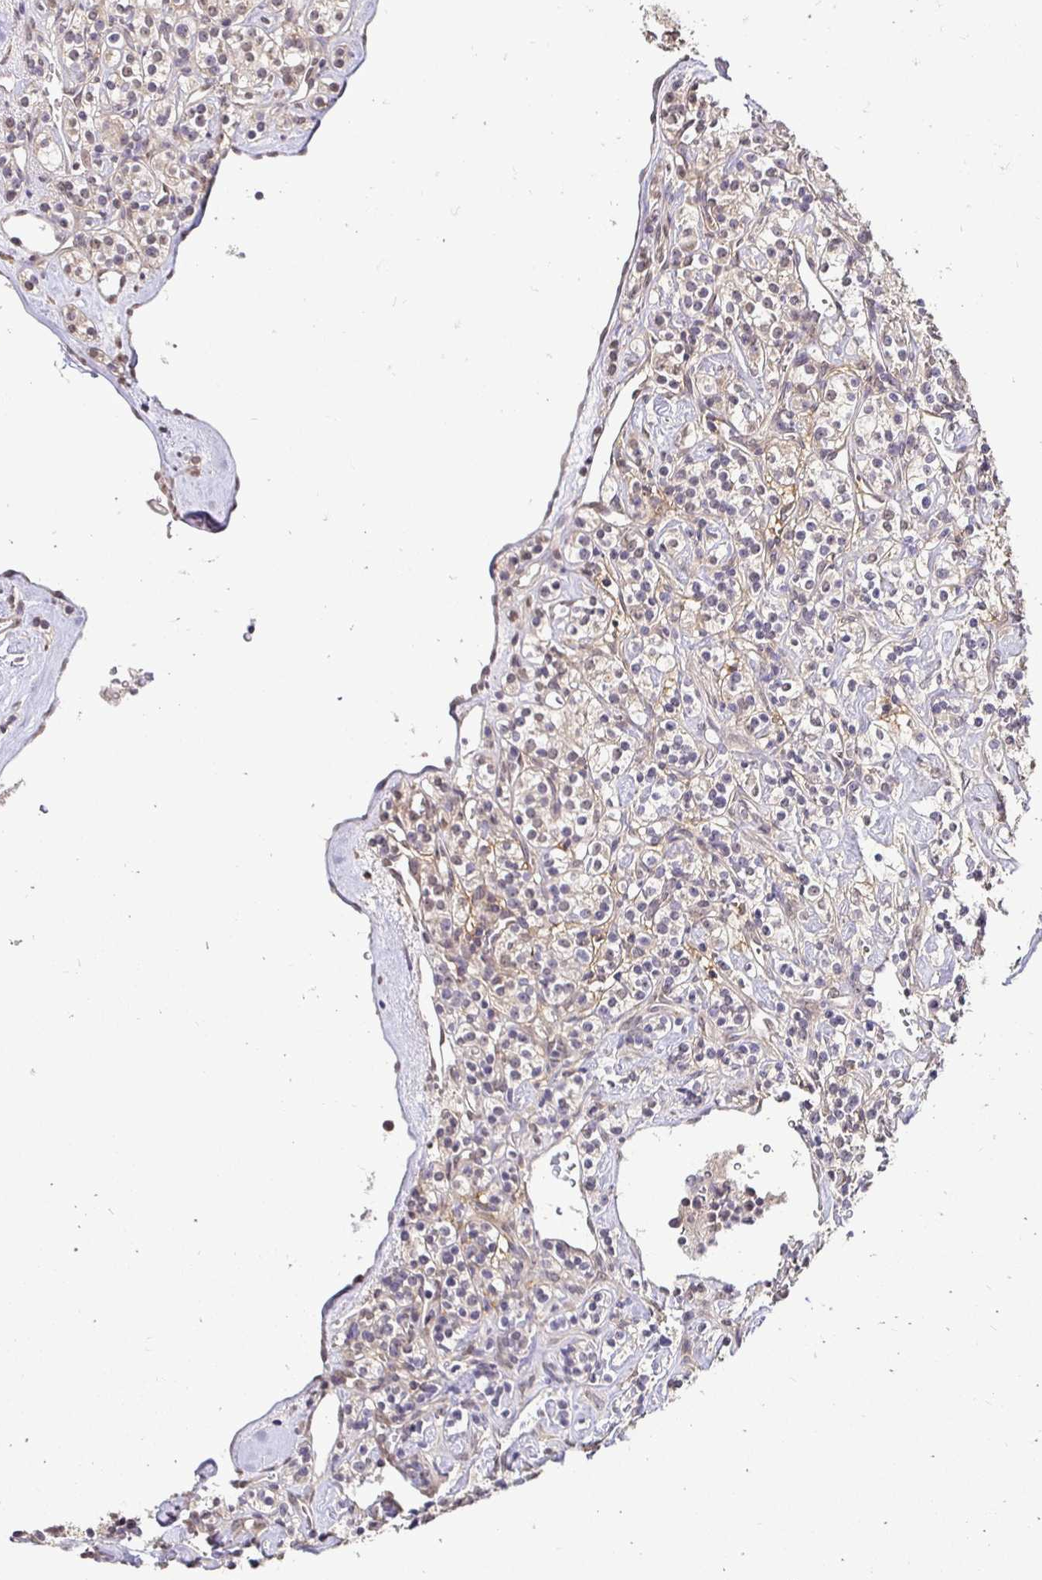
{"staining": {"intensity": "weak", "quantity": "25%-75%", "location": "cytoplasmic/membranous"}, "tissue": "renal cancer", "cell_type": "Tumor cells", "image_type": "cancer", "snomed": [{"axis": "morphology", "description": "Adenocarcinoma, NOS"}, {"axis": "topography", "description": "Kidney"}], "caption": "This is a histology image of immunohistochemistry (IHC) staining of renal adenocarcinoma, which shows weak expression in the cytoplasmic/membranous of tumor cells.", "gene": "RHEBL1", "patient": {"sex": "male", "age": 77}}